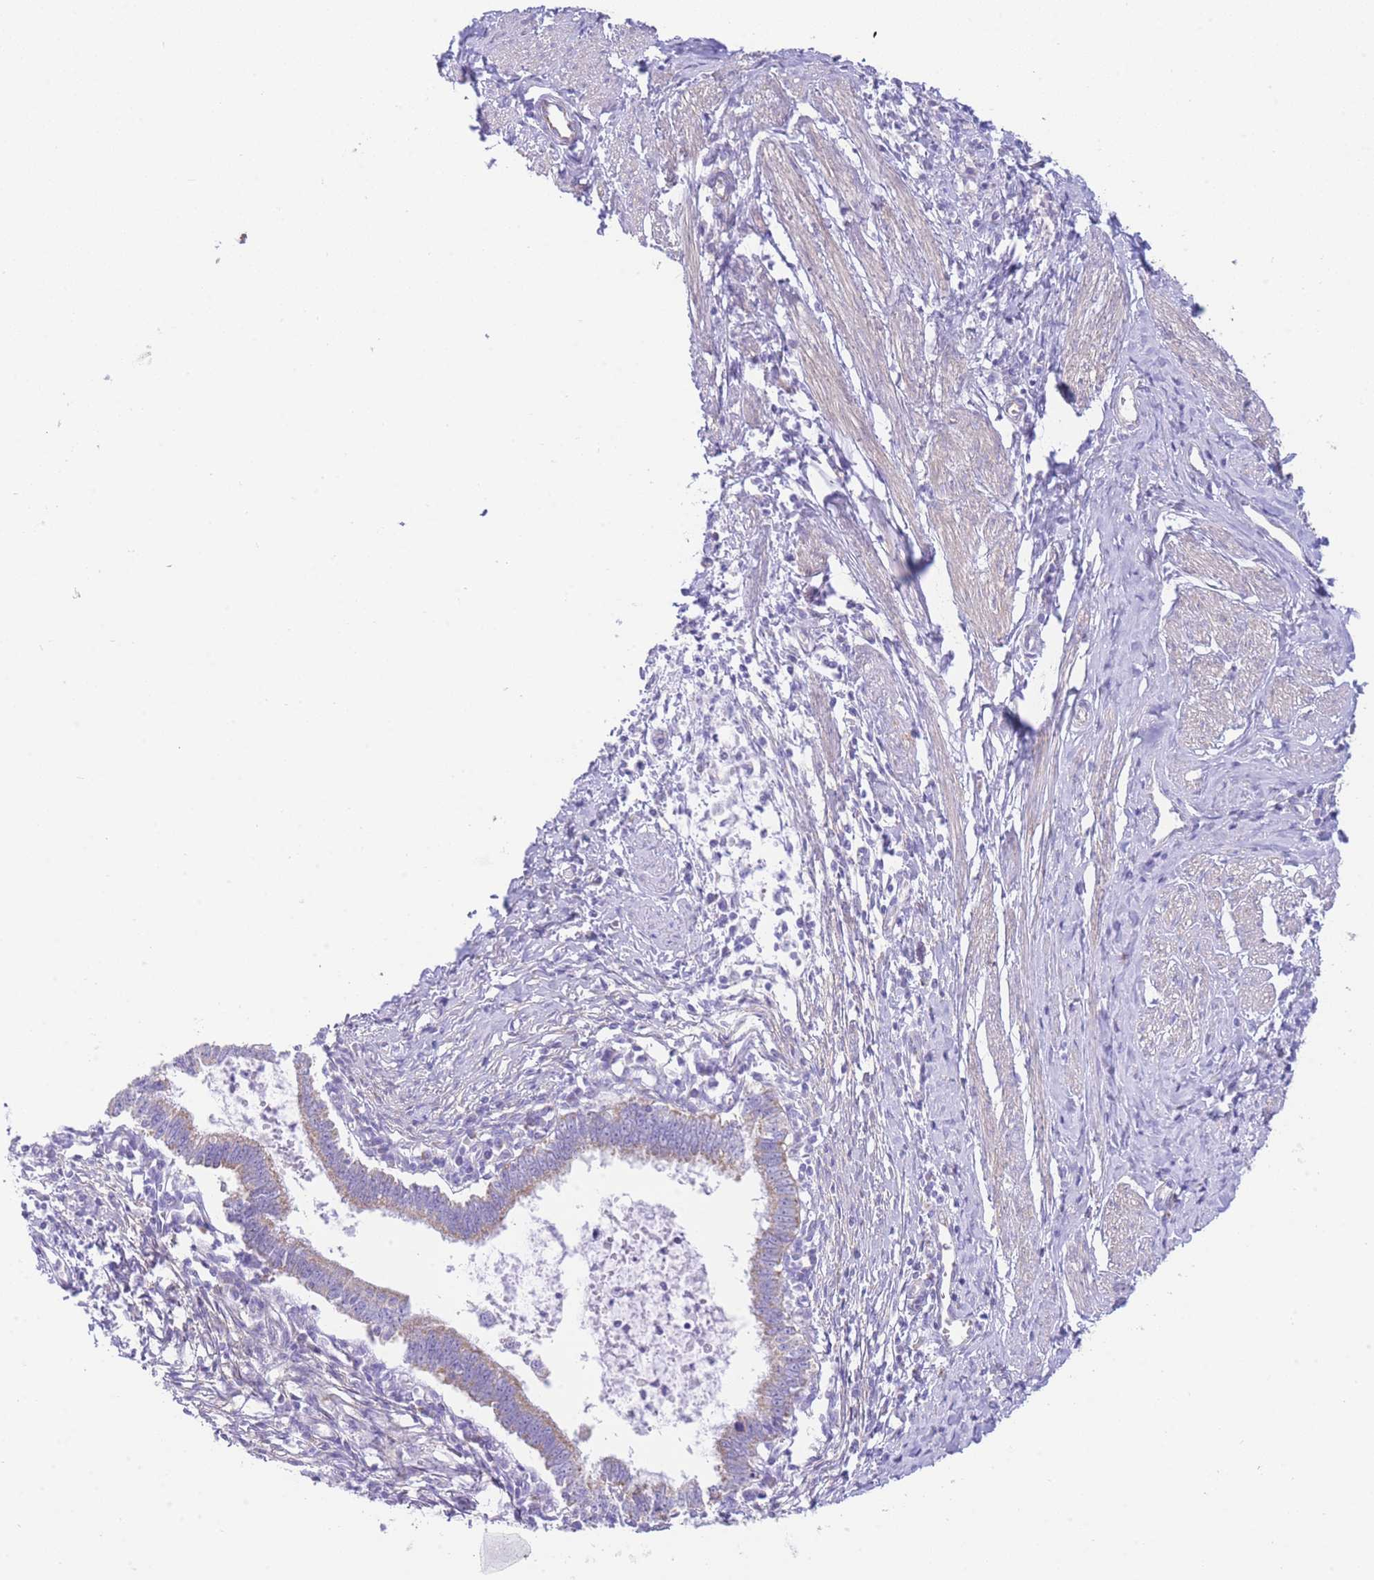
{"staining": {"intensity": "weak", "quantity": "25%-75%", "location": "cytoplasmic/membranous"}, "tissue": "cervical cancer", "cell_type": "Tumor cells", "image_type": "cancer", "snomed": [{"axis": "morphology", "description": "Adenocarcinoma, NOS"}, {"axis": "topography", "description": "Cervix"}], "caption": "Weak cytoplasmic/membranous expression for a protein is seen in about 25%-75% of tumor cells of cervical cancer using immunohistochemistry (IHC).", "gene": "ACSM4", "patient": {"sex": "female", "age": 36}}